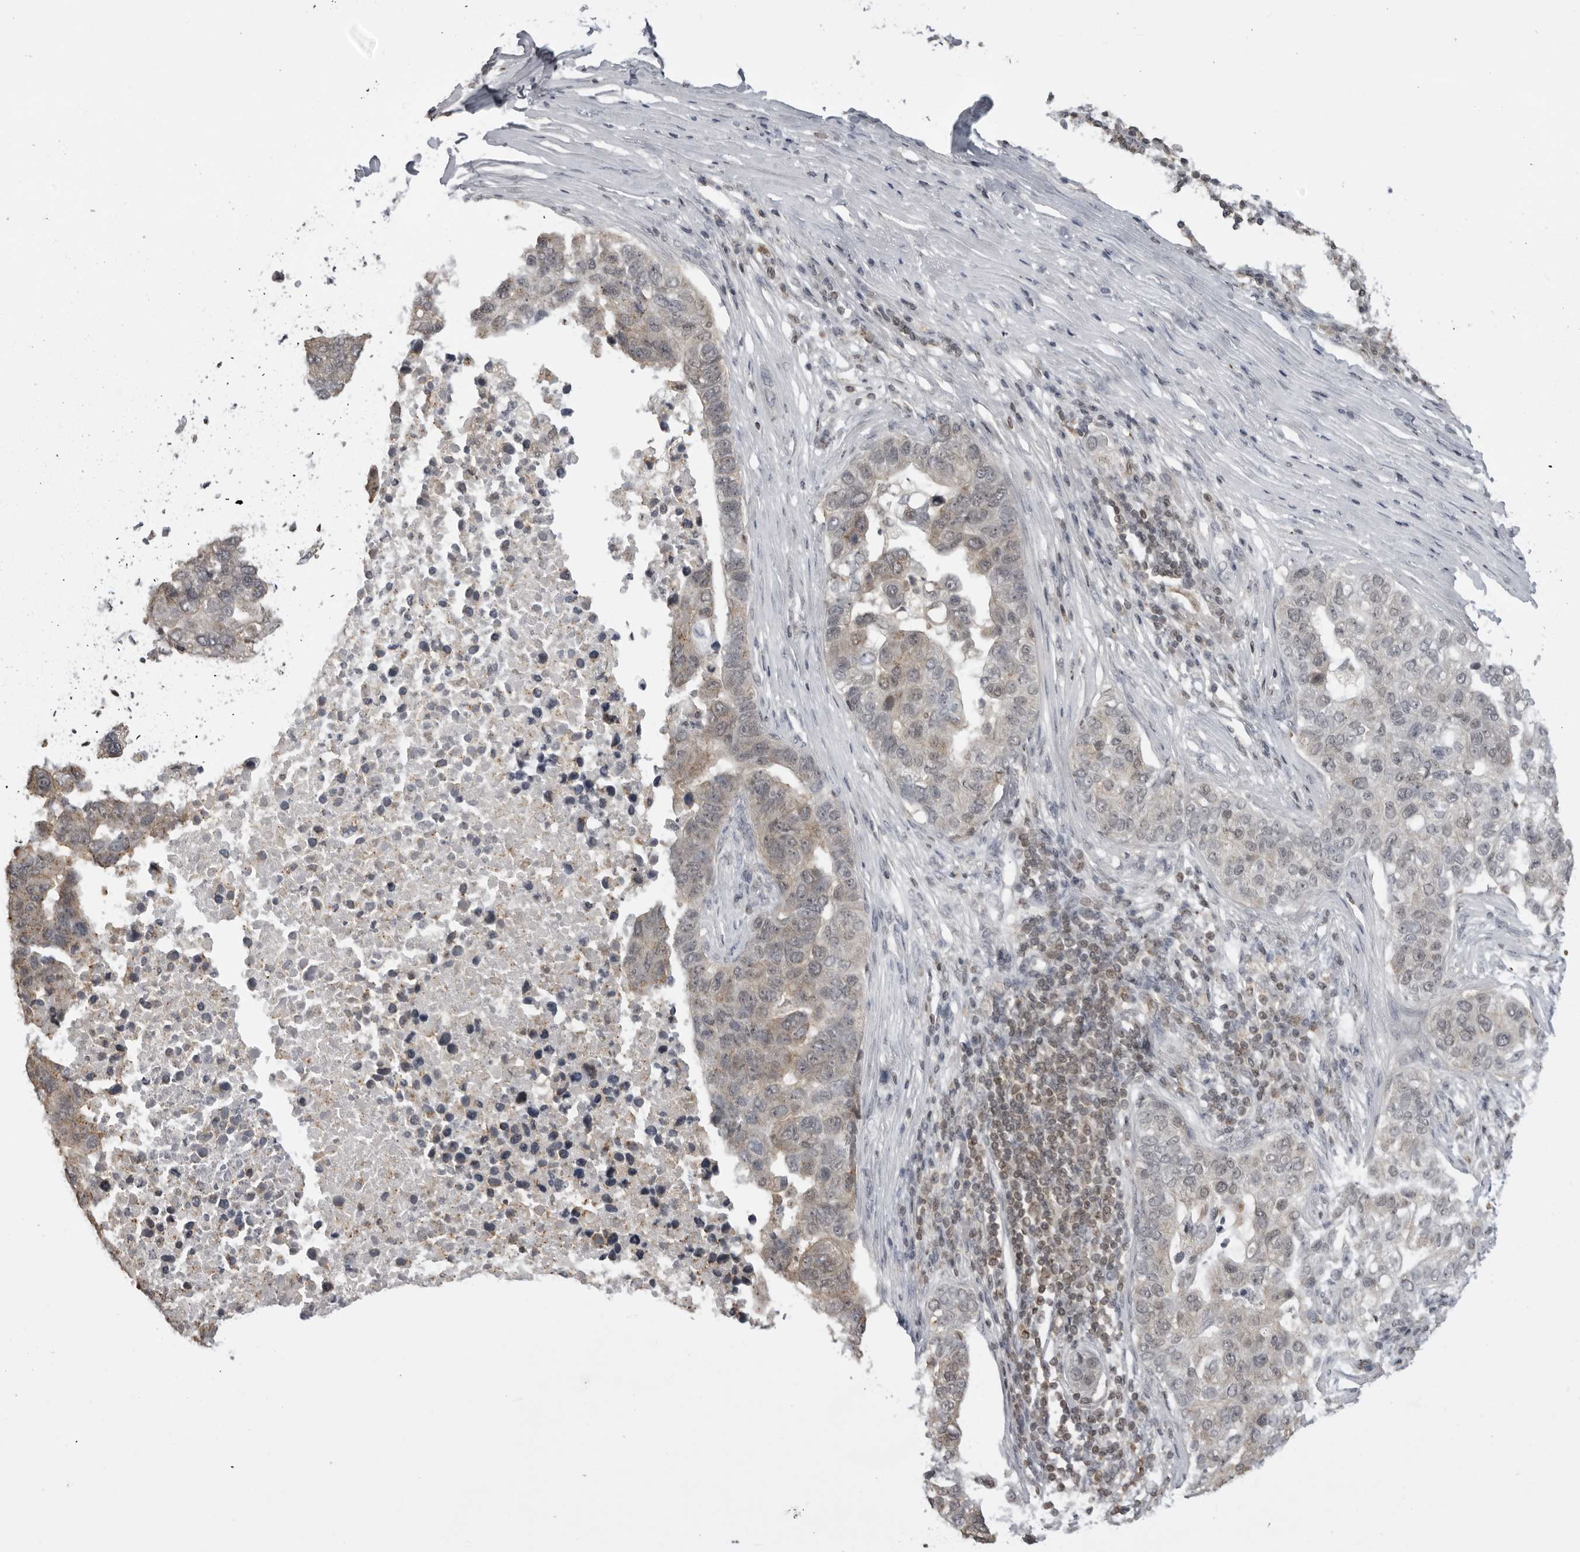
{"staining": {"intensity": "weak", "quantity": "25%-75%", "location": "cytoplasmic/membranous"}, "tissue": "pancreatic cancer", "cell_type": "Tumor cells", "image_type": "cancer", "snomed": [{"axis": "morphology", "description": "Adenocarcinoma, NOS"}, {"axis": "topography", "description": "Pancreas"}], "caption": "Adenocarcinoma (pancreatic) stained with a brown dye demonstrates weak cytoplasmic/membranous positive positivity in about 25%-75% of tumor cells.", "gene": "PDCL3", "patient": {"sex": "female", "age": 61}}